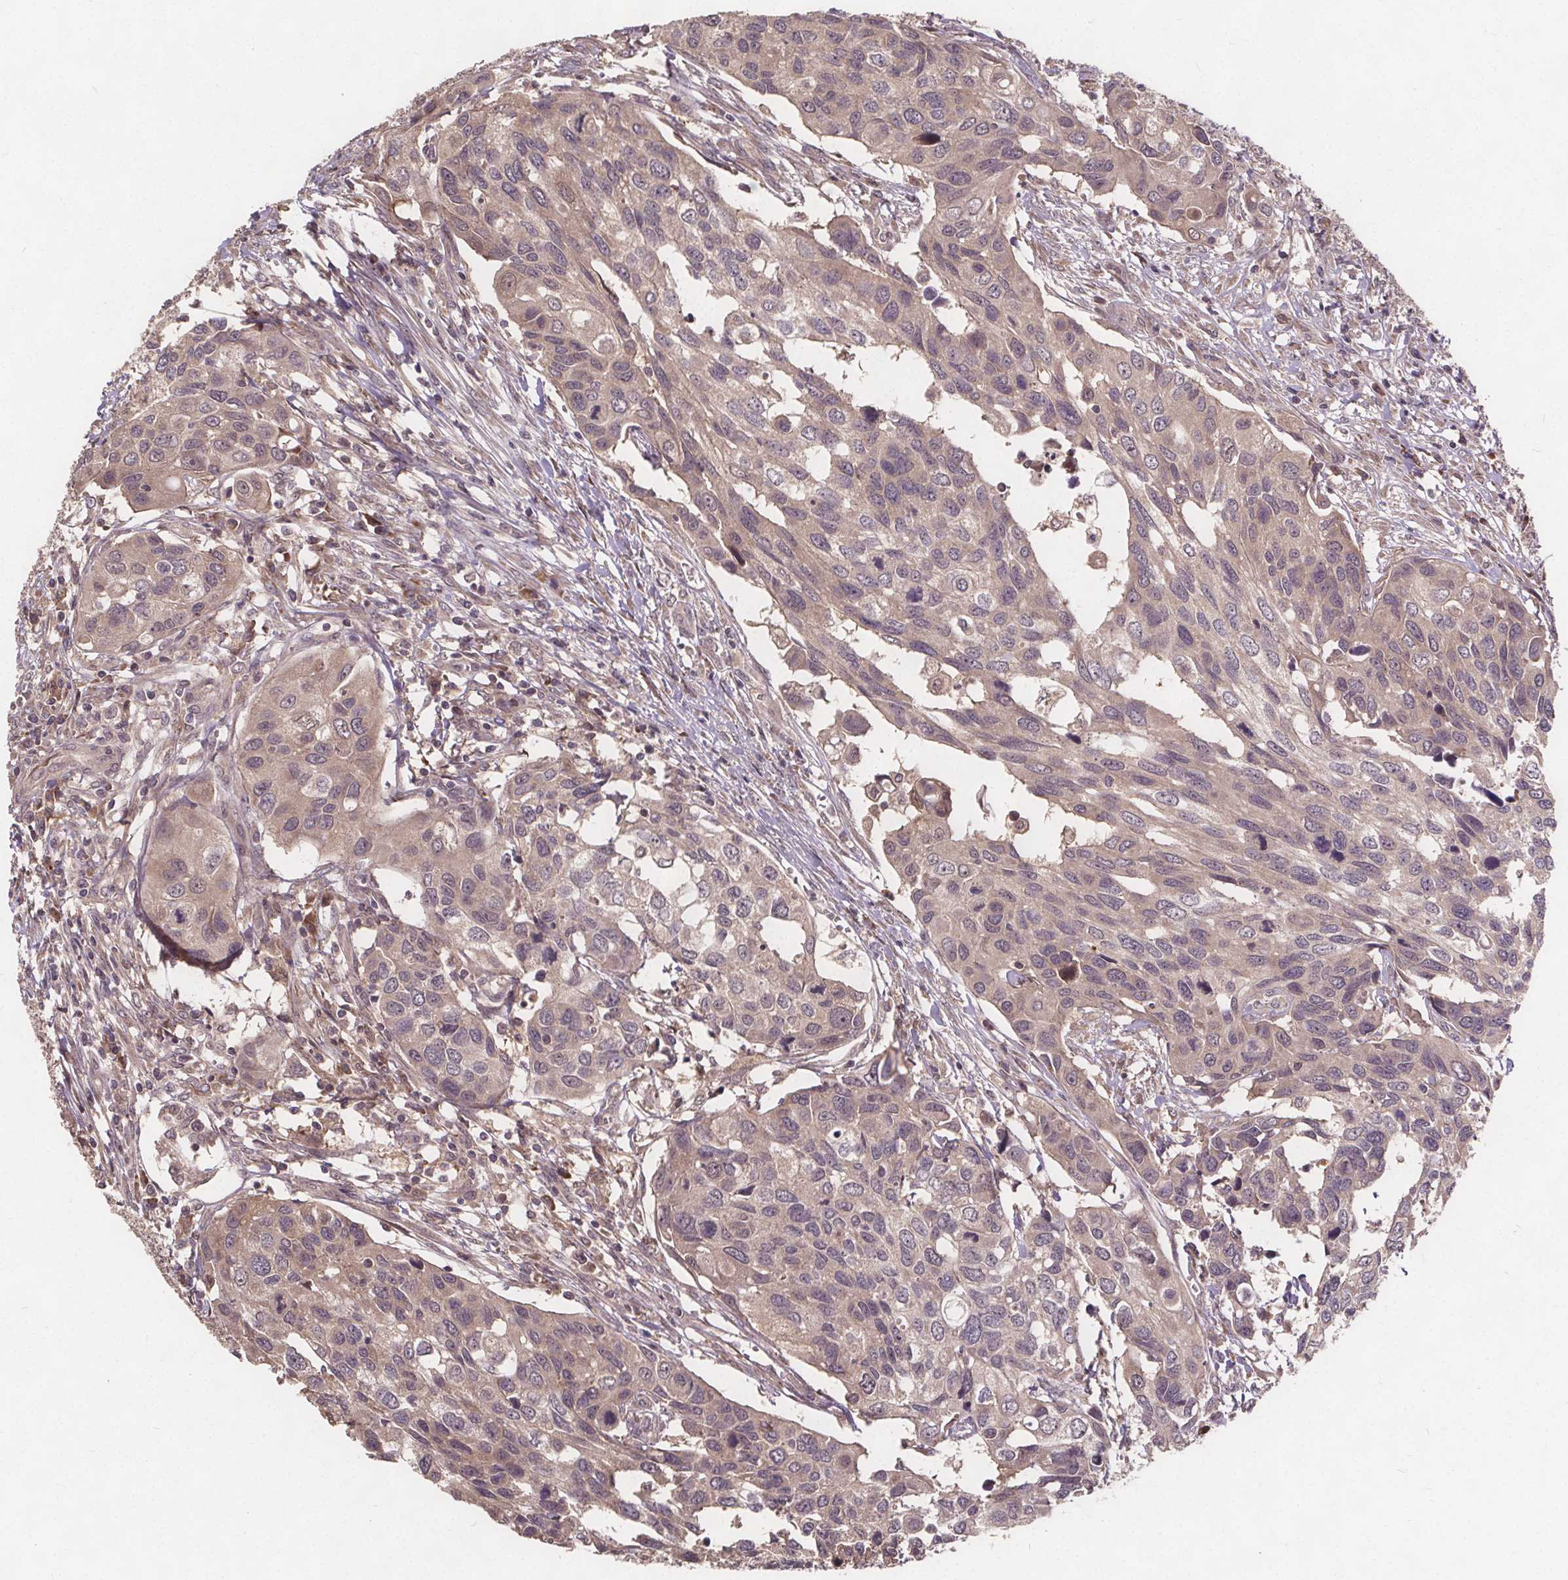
{"staining": {"intensity": "weak", "quantity": "<25%", "location": "cytoplasmic/membranous"}, "tissue": "urothelial cancer", "cell_type": "Tumor cells", "image_type": "cancer", "snomed": [{"axis": "morphology", "description": "Urothelial carcinoma, High grade"}, {"axis": "topography", "description": "Urinary bladder"}], "caption": "DAB (3,3'-diaminobenzidine) immunohistochemical staining of human urothelial carcinoma (high-grade) shows no significant positivity in tumor cells. (DAB (3,3'-diaminobenzidine) IHC, high magnification).", "gene": "USP9X", "patient": {"sex": "male", "age": 60}}